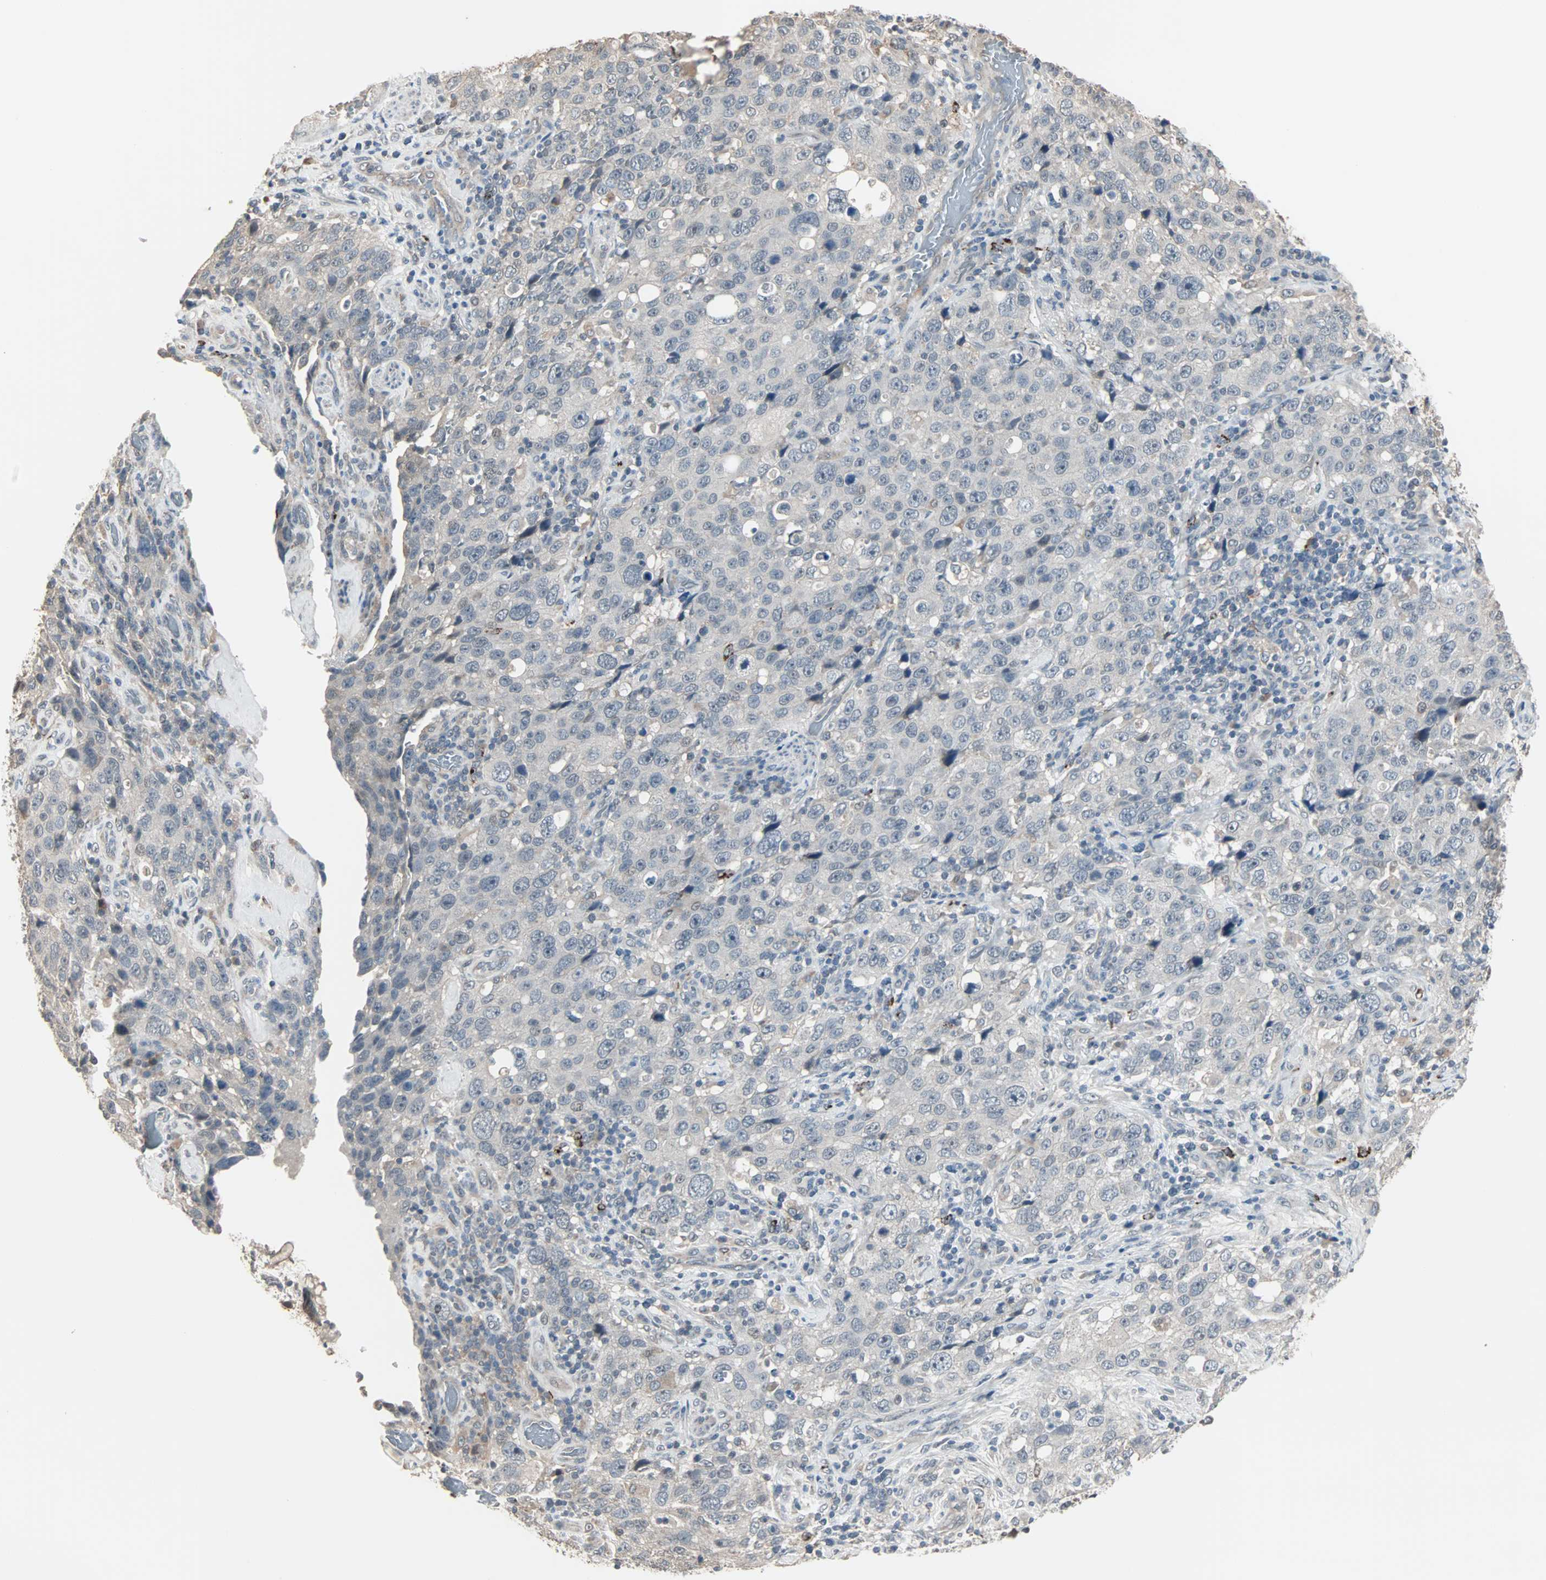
{"staining": {"intensity": "weak", "quantity": "25%-75%", "location": "cytoplasmic/membranous"}, "tissue": "stomach cancer", "cell_type": "Tumor cells", "image_type": "cancer", "snomed": [{"axis": "morphology", "description": "Normal tissue, NOS"}, {"axis": "morphology", "description": "Adenocarcinoma, NOS"}, {"axis": "topography", "description": "Stomach"}], "caption": "Protein analysis of stomach cancer tissue shows weak cytoplasmic/membranous expression in approximately 25%-75% of tumor cells.", "gene": "KDM4A", "patient": {"sex": "male", "age": 48}}